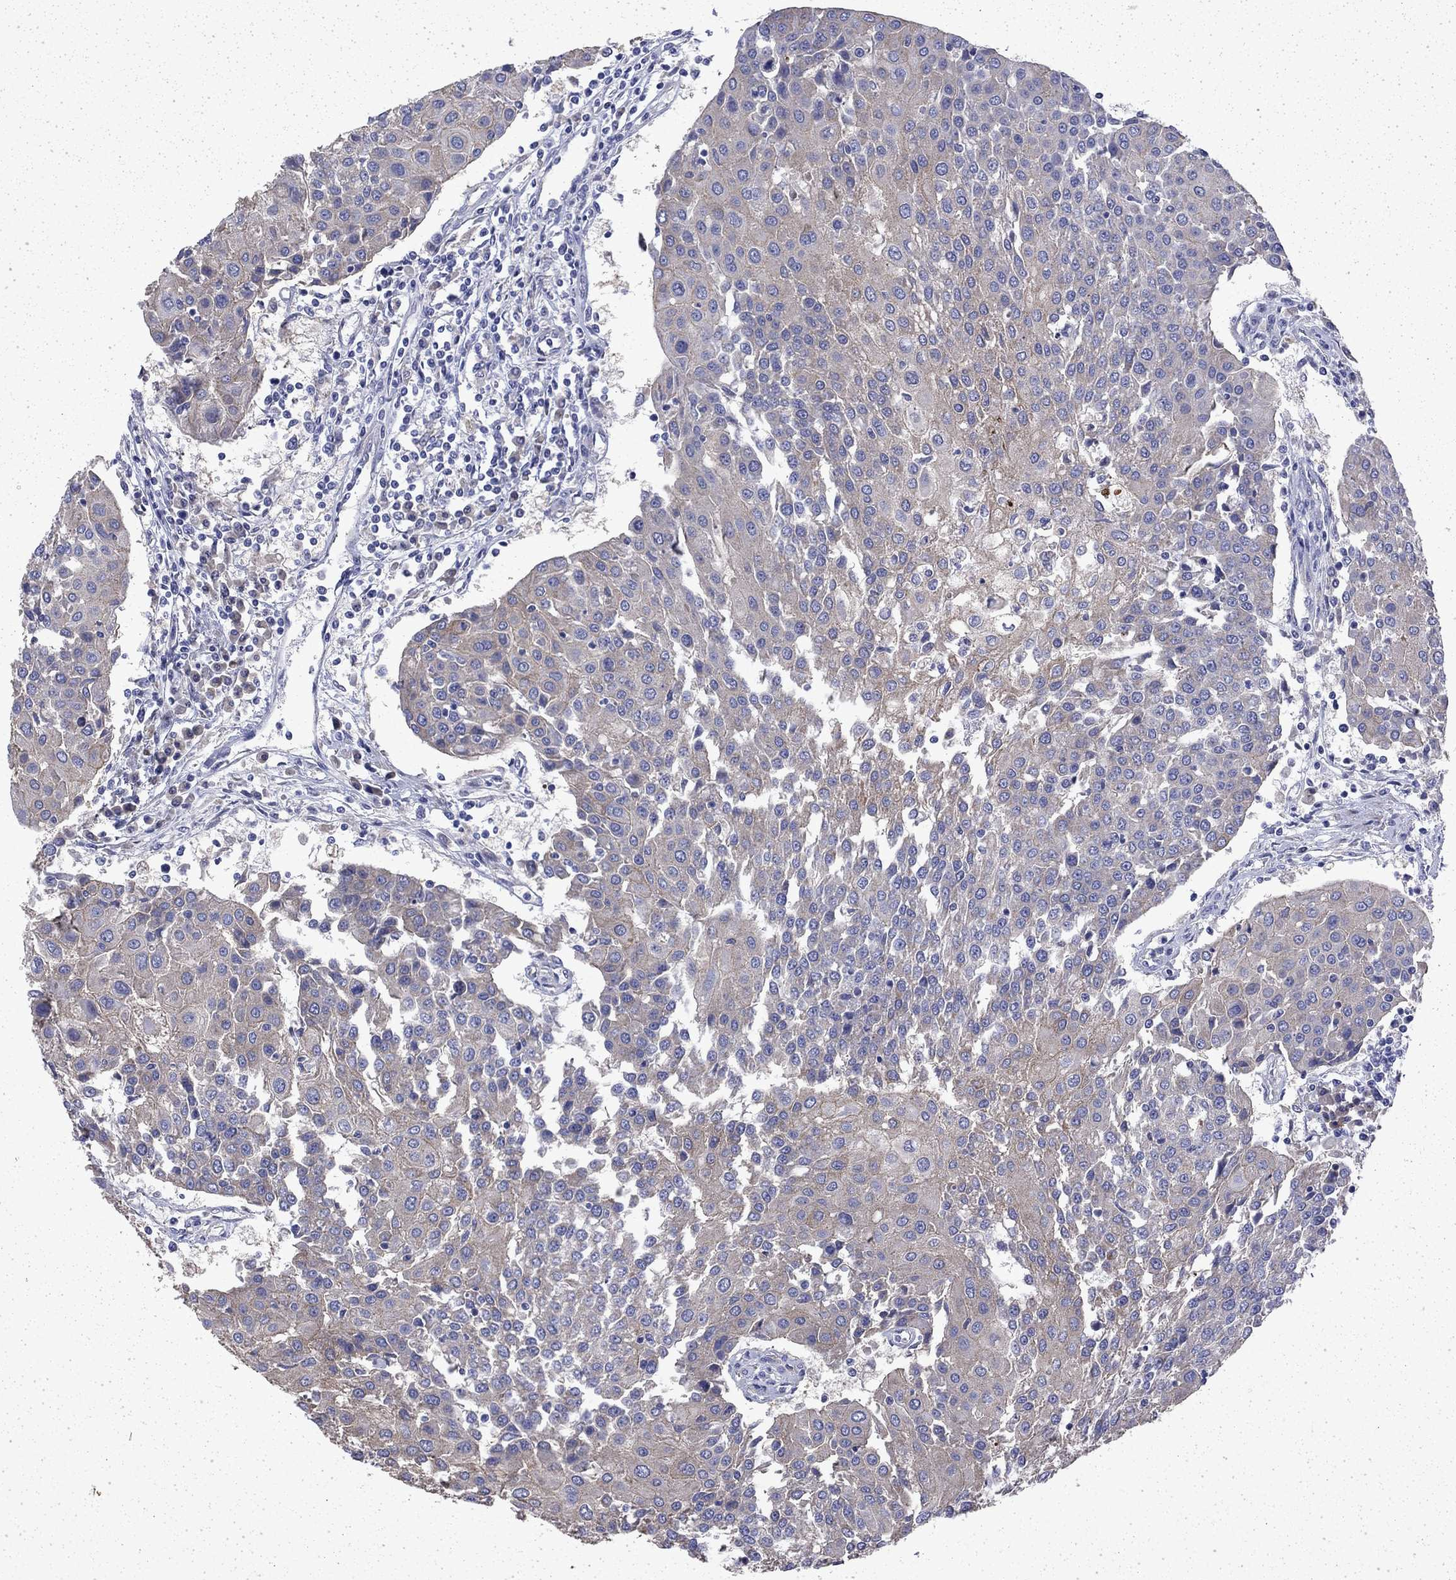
{"staining": {"intensity": "weak", "quantity": "25%-75%", "location": "cytoplasmic/membranous"}, "tissue": "urothelial cancer", "cell_type": "Tumor cells", "image_type": "cancer", "snomed": [{"axis": "morphology", "description": "Urothelial carcinoma, High grade"}, {"axis": "topography", "description": "Urinary bladder"}], "caption": "Tumor cells show low levels of weak cytoplasmic/membranous expression in approximately 25%-75% of cells in high-grade urothelial carcinoma.", "gene": "DTNA", "patient": {"sex": "female", "age": 85}}